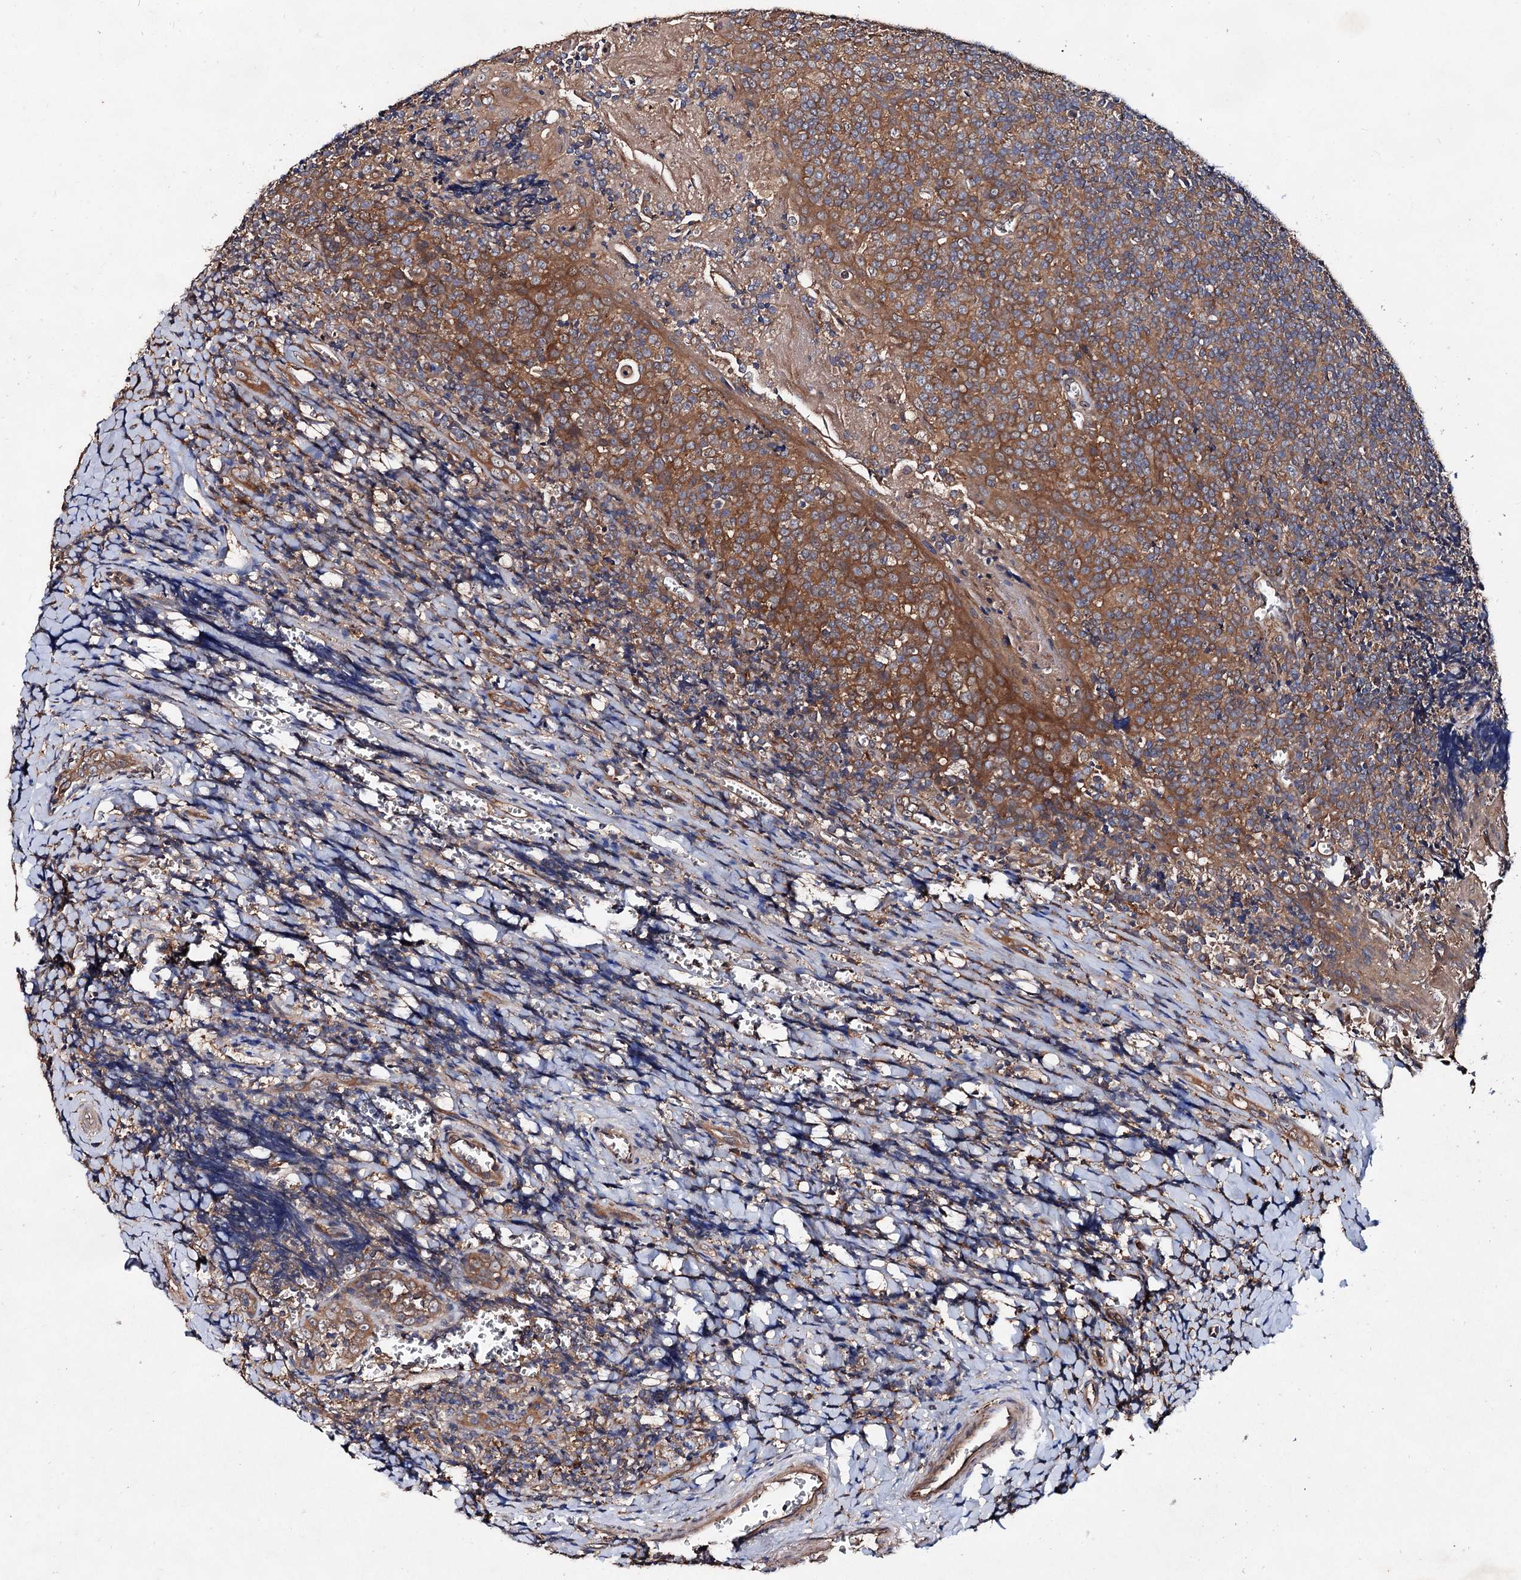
{"staining": {"intensity": "weak", "quantity": ">75%", "location": "cytoplasmic/membranous"}, "tissue": "tonsil", "cell_type": "Germinal center cells", "image_type": "normal", "snomed": [{"axis": "morphology", "description": "Normal tissue, NOS"}, {"axis": "topography", "description": "Tonsil"}], "caption": "This is a photomicrograph of IHC staining of normal tonsil, which shows weak staining in the cytoplasmic/membranous of germinal center cells.", "gene": "VPS29", "patient": {"sex": "male", "age": 27}}